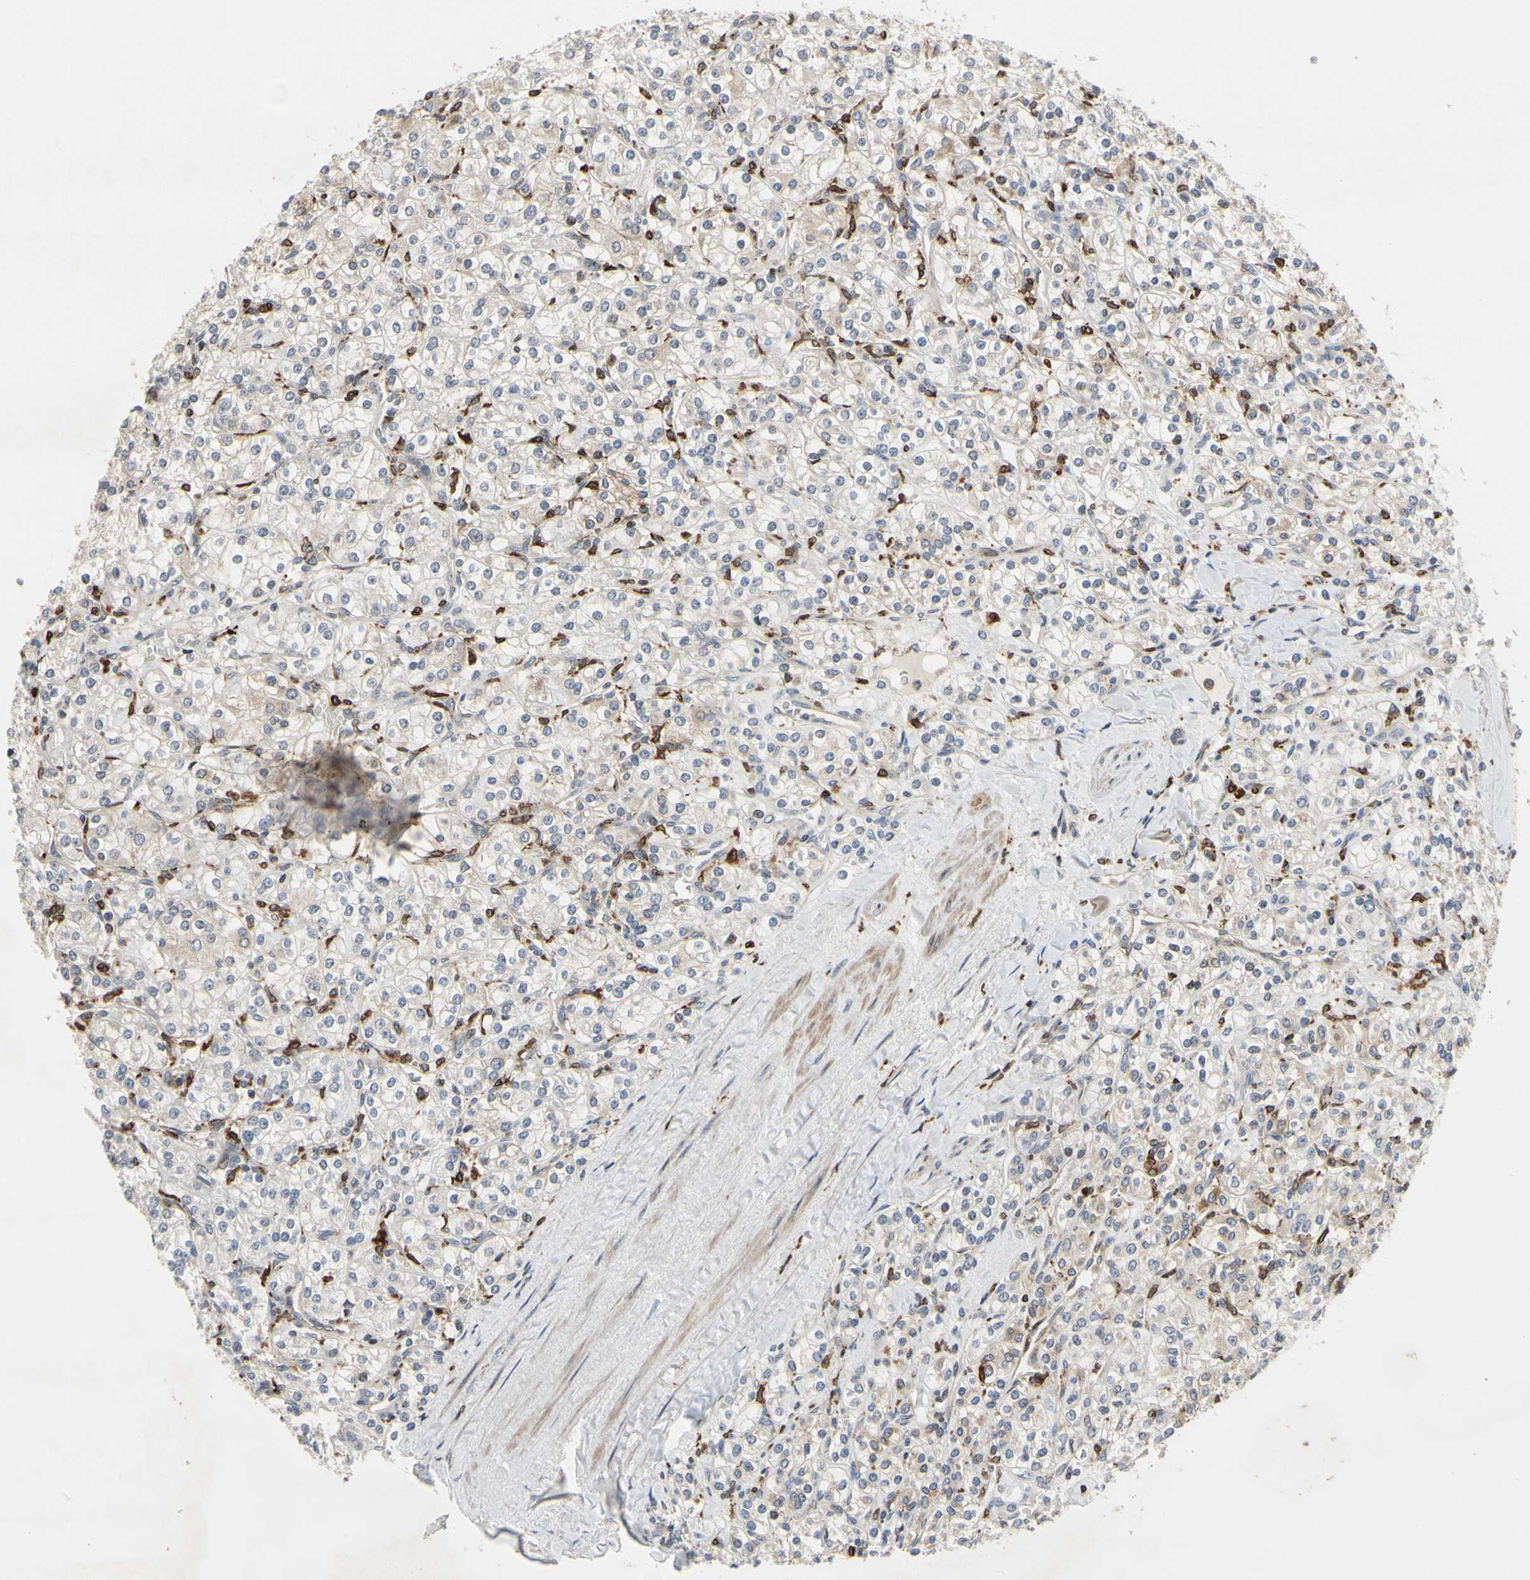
{"staining": {"intensity": "negative", "quantity": "none", "location": "none"}, "tissue": "renal cancer", "cell_type": "Tumor cells", "image_type": "cancer", "snomed": [{"axis": "morphology", "description": "Adenocarcinoma, NOS"}, {"axis": "topography", "description": "Kidney"}], "caption": "An image of human renal cancer (adenocarcinoma) is negative for staining in tumor cells. Brightfield microscopy of IHC stained with DAB (3,3'-diaminobenzidine) (brown) and hematoxylin (blue), captured at high magnification.", "gene": "PLXNA2", "patient": {"sex": "male", "age": 77}}